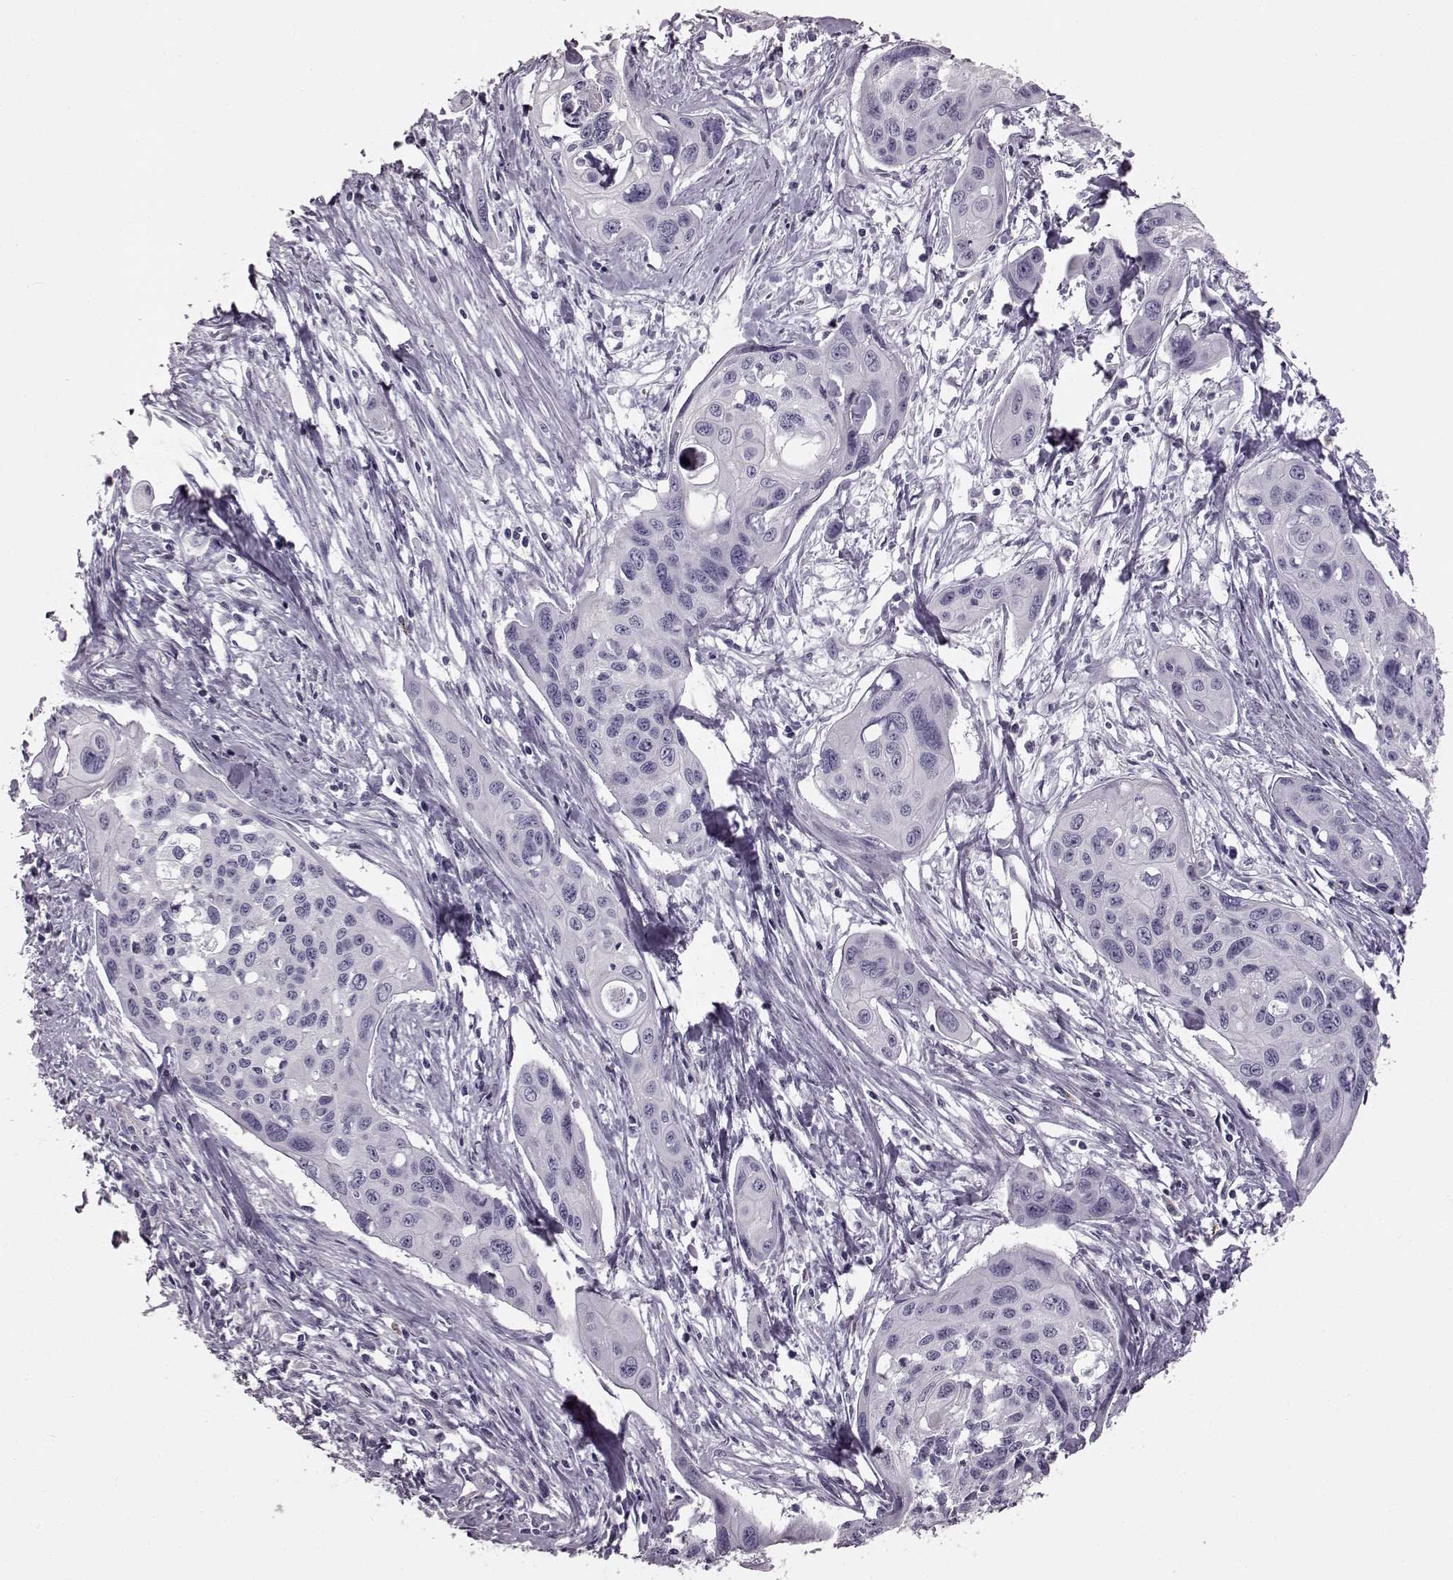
{"staining": {"intensity": "negative", "quantity": "none", "location": "none"}, "tissue": "cervical cancer", "cell_type": "Tumor cells", "image_type": "cancer", "snomed": [{"axis": "morphology", "description": "Squamous cell carcinoma, NOS"}, {"axis": "topography", "description": "Cervix"}], "caption": "DAB immunohistochemical staining of human cervical cancer (squamous cell carcinoma) shows no significant staining in tumor cells.", "gene": "SNTG1", "patient": {"sex": "female", "age": 31}}